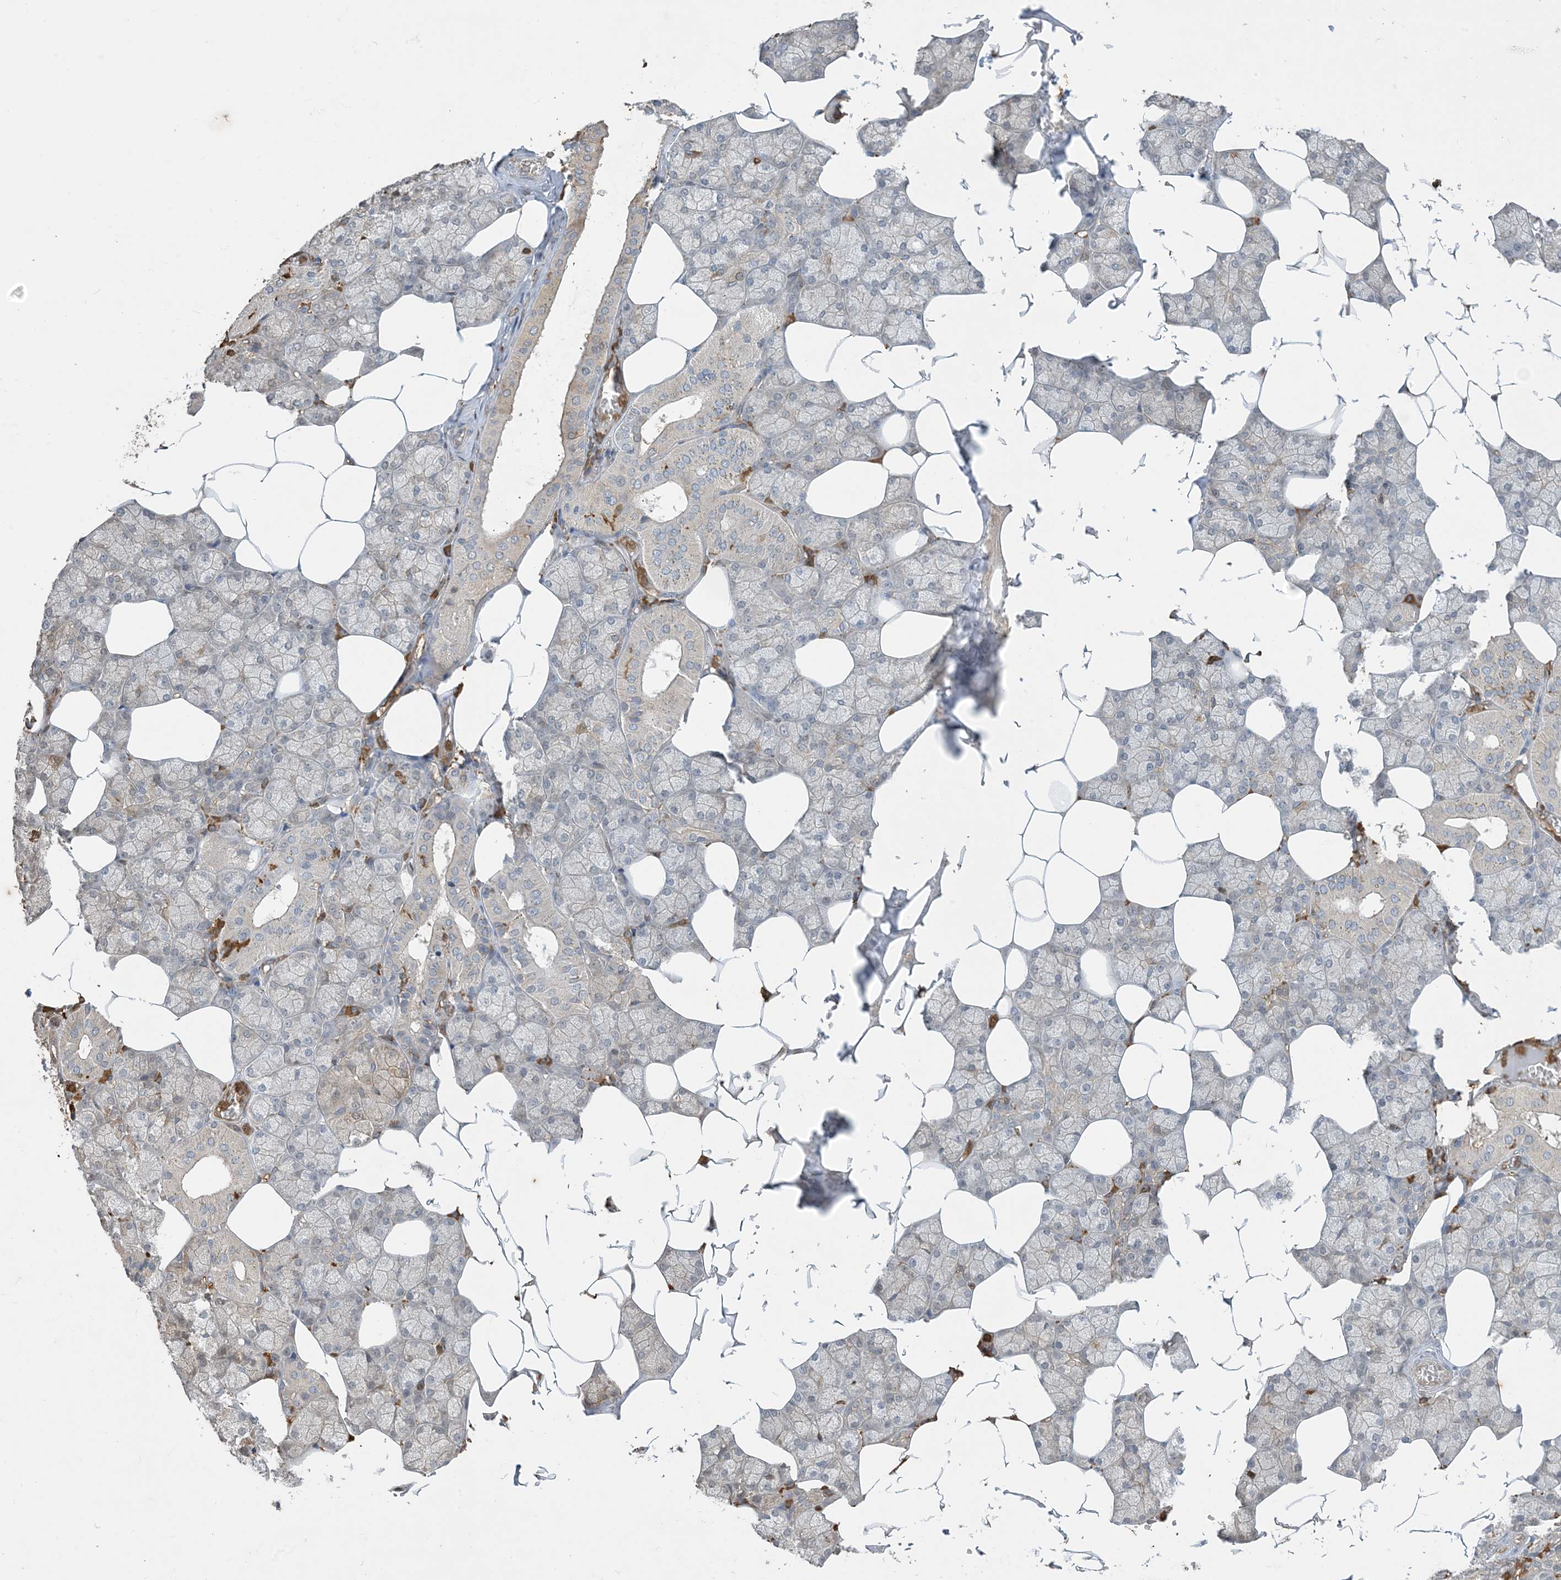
{"staining": {"intensity": "negative", "quantity": "none", "location": "none"}, "tissue": "salivary gland", "cell_type": "Glandular cells", "image_type": "normal", "snomed": [{"axis": "morphology", "description": "Normal tissue, NOS"}, {"axis": "topography", "description": "Salivary gland"}], "caption": "This photomicrograph is of normal salivary gland stained with IHC to label a protein in brown with the nuclei are counter-stained blue. There is no positivity in glandular cells. The staining is performed using DAB (3,3'-diaminobenzidine) brown chromogen with nuclei counter-stained in using hematoxylin.", "gene": "TMSB4X", "patient": {"sex": "male", "age": 62}}